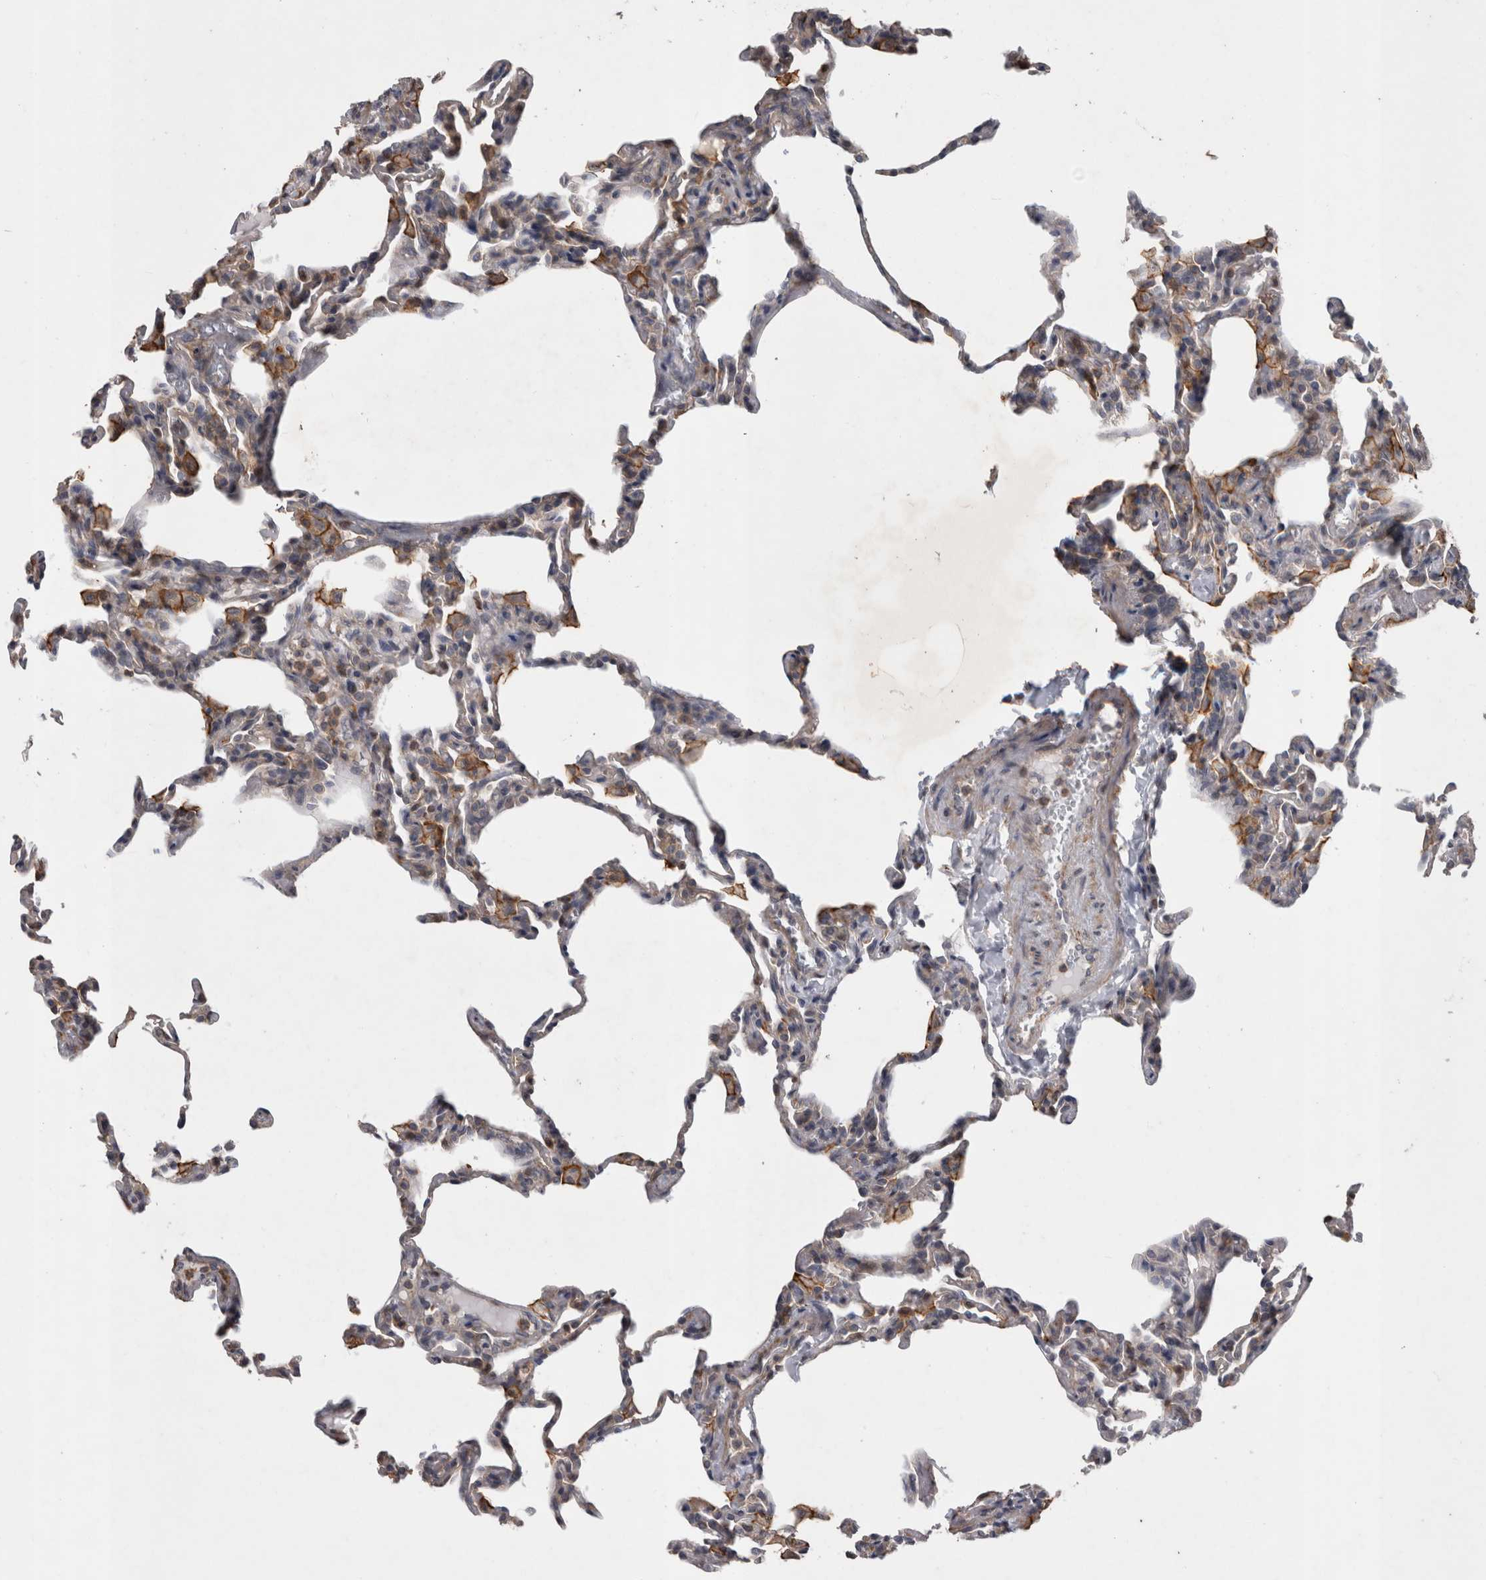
{"staining": {"intensity": "negative", "quantity": "none", "location": "none"}, "tissue": "lung", "cell_type": "Alveolar cells", "image_type": "normal", "snomed": [{"axis": "morphology", "description": "Normal tissue, NOS"}, {"axis": "topography", "description": "Lung"}], "caption": "Micrograph shows no significant protein expression in alveolar cells of unremarkable lung. Brightfield microscopy of IHC stained with DAB (brown) and hematoxylin (blue), captured at high magnification.", "gene": "SPATA48", "patient": {"sex": "male", "age": 20}}